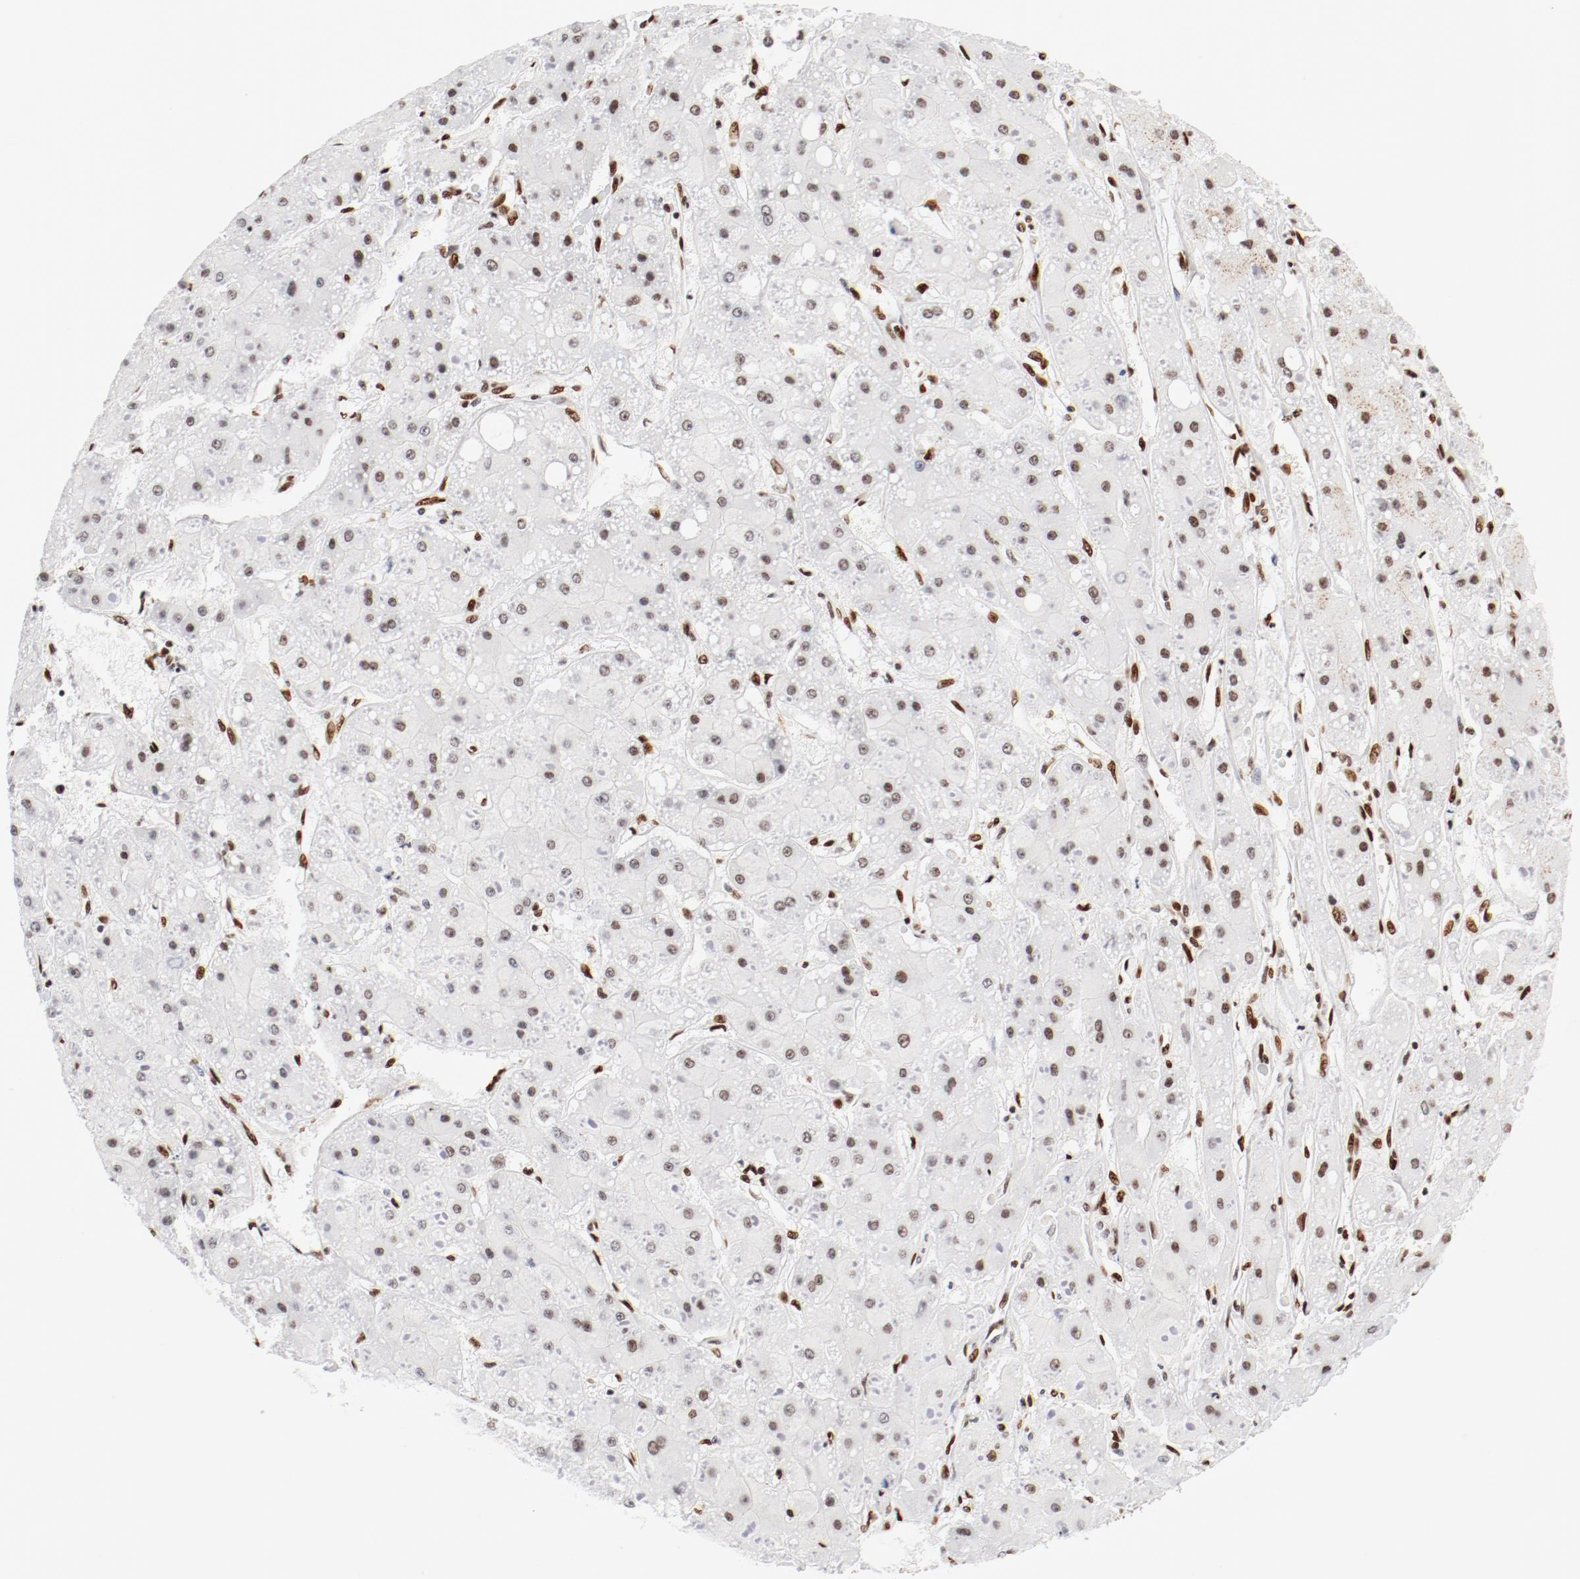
{"staining": {"intensity": "moderate", "quantity": "25%-75%", "location": "nuclear"}, "tissue": "liver cancer", "cell_type": "Tumor cells", "image_type": "cancer", "snomed": [{"axis": "morphology", "description": "Carcinoma, Hepatocellular, NOS"}, {"axis": "topography", "description": "Liver"}], "caption": "The image reveals immunohistochemical staining of liver cancer (hepatocellular carcinoma). There is moderate nuclear expression is seen in about 25%-75% of tumor cells.", "gene": "CTBP1", "patient": {"sex": "female", "age": 52}}